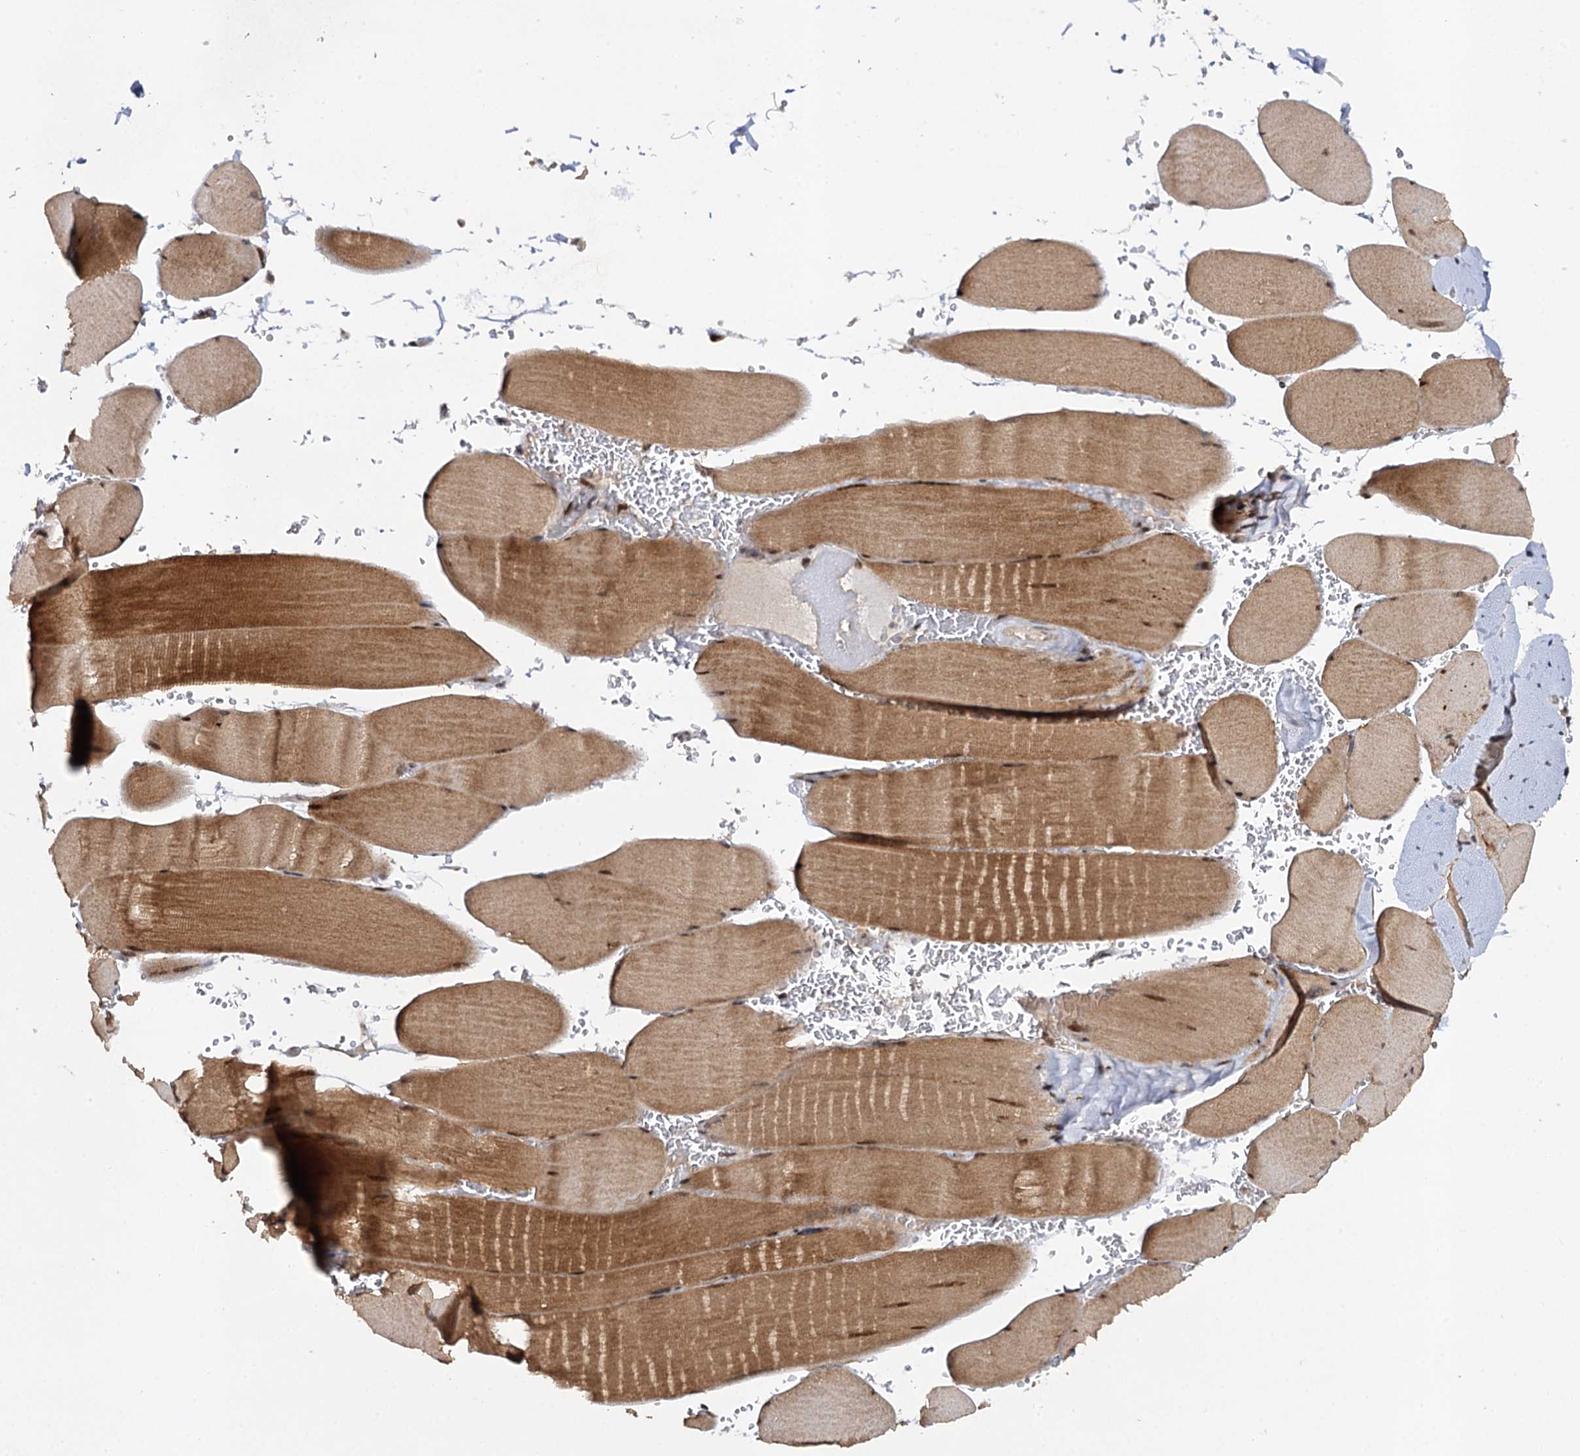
{"staining": {"intensity": "moderate", "quantity": ">75%", "location": "cytoplasmic/membranous,nuclear"}, "tissue": "skeletal muscle", "cell_type": "Myocytes", "image_type": "normal", "snomed": [{"axis": "morphology", "description": "Normal tissue, NOS"}, {"axis": "topography", "description": "Skeletal muscle"}, {"axis": "topography", "description": "Head-Neck"}], "caption": "IHC (DAB (3,3'-diaminobenzidine)) staining of normal skeletal muscle shows moderate cytoplasmic/membranous,nuclear protein staining in about >75% of myocytes.", "gene": "BUD13", "patient": {"sex": "male", "age": 66}}